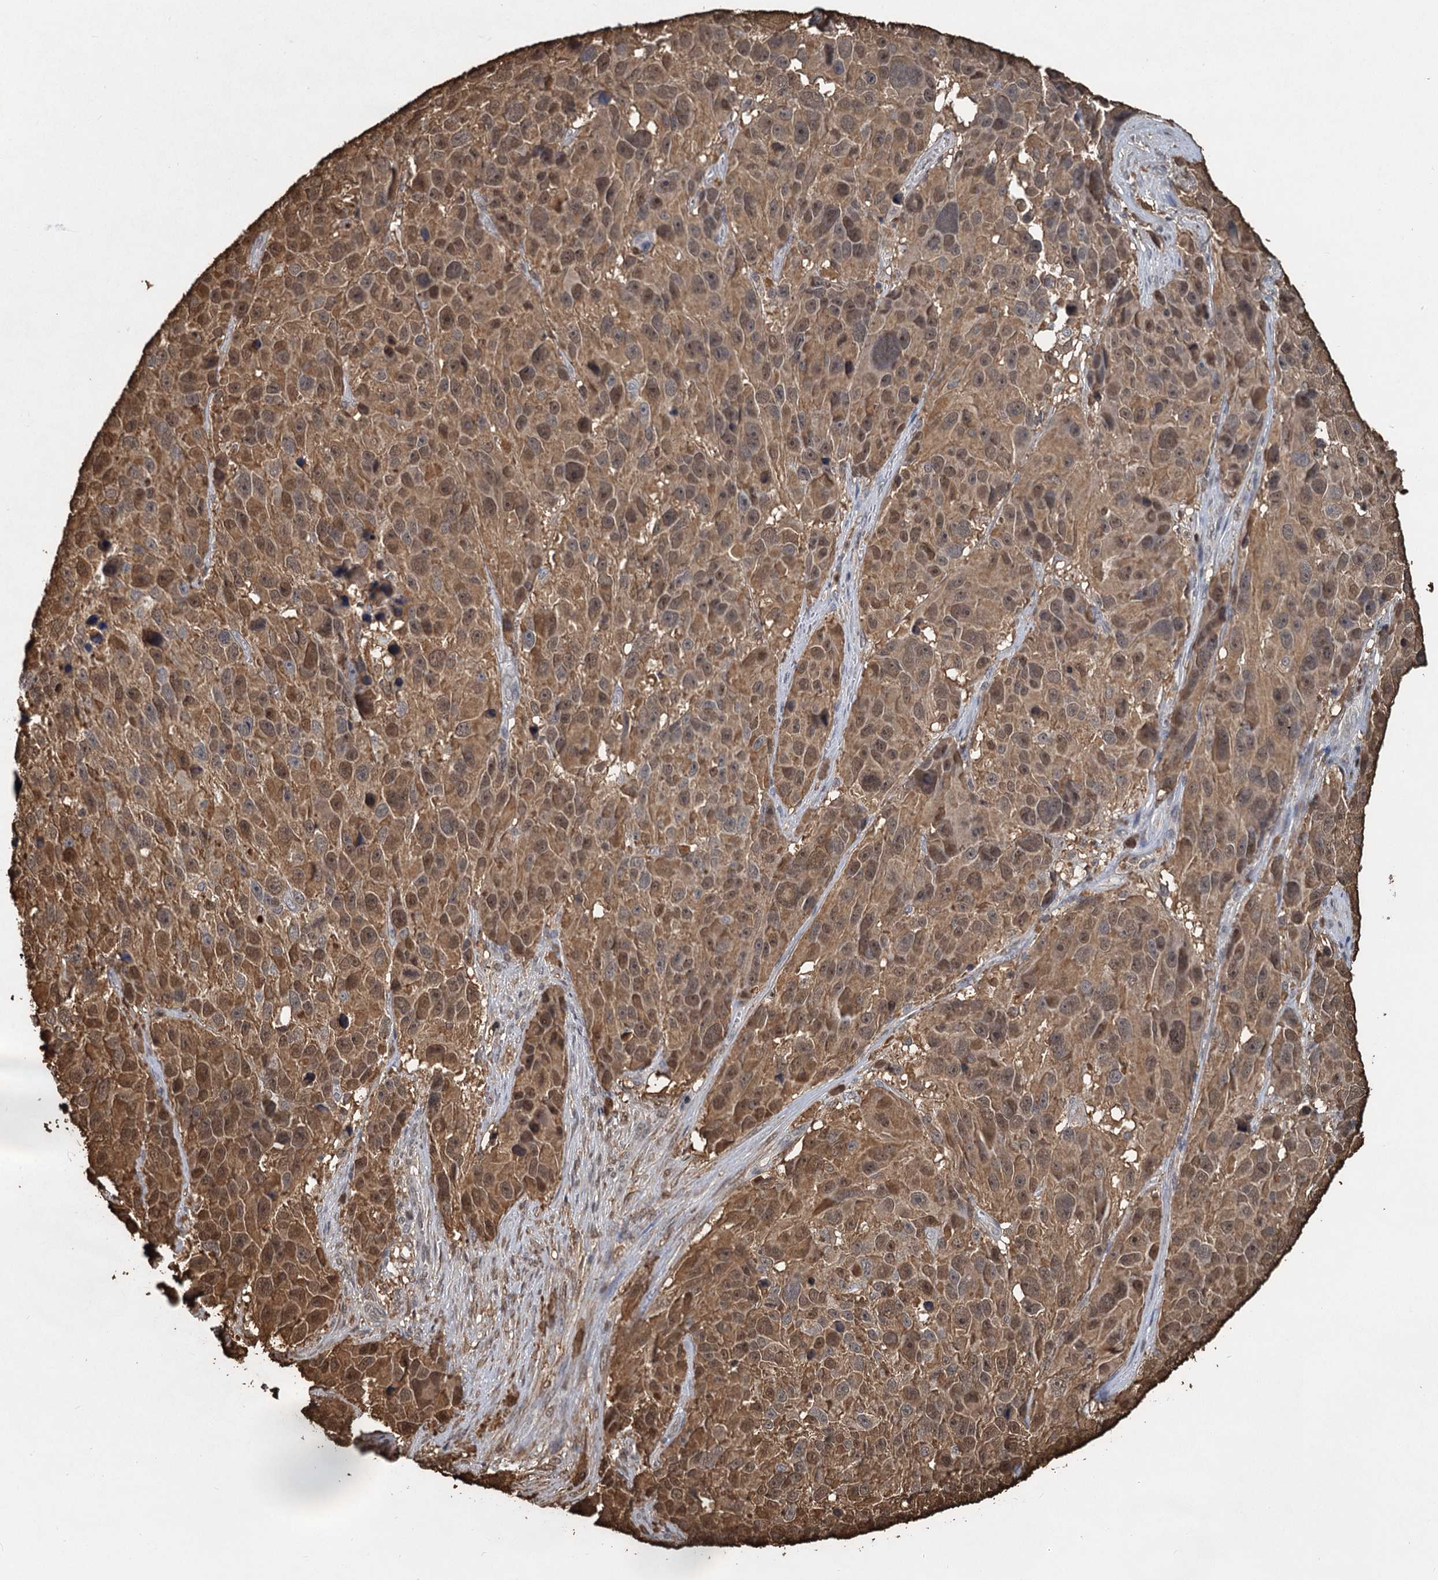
{"staining": {"intensity": "moderate", "quantity": ">75%", "location": "cytoplasmic/membranous,nuclear"}, "tissue": "melanoma", "cell_type": "Tumor cells", "image_type": "cancer", "snomed": [{"axis": "morphology", "description": "Malignant melanoma, NOS"}, {"axis": "topography", "description": "Skin"}], "caption": "Protein analysis of malignant melanoma tissue reveals moderate cytoplasmic/membranous and nuclear expression in about >75% of tumor cells. The protein of interest is stained brown, and the nuclei are stained in blue (DAB (3,3'-diaminobenzidine) IHC with brightfield microscopy, high magnification).", "gene": "S100A6", "patient": {"sex": "male", "age": 84}}